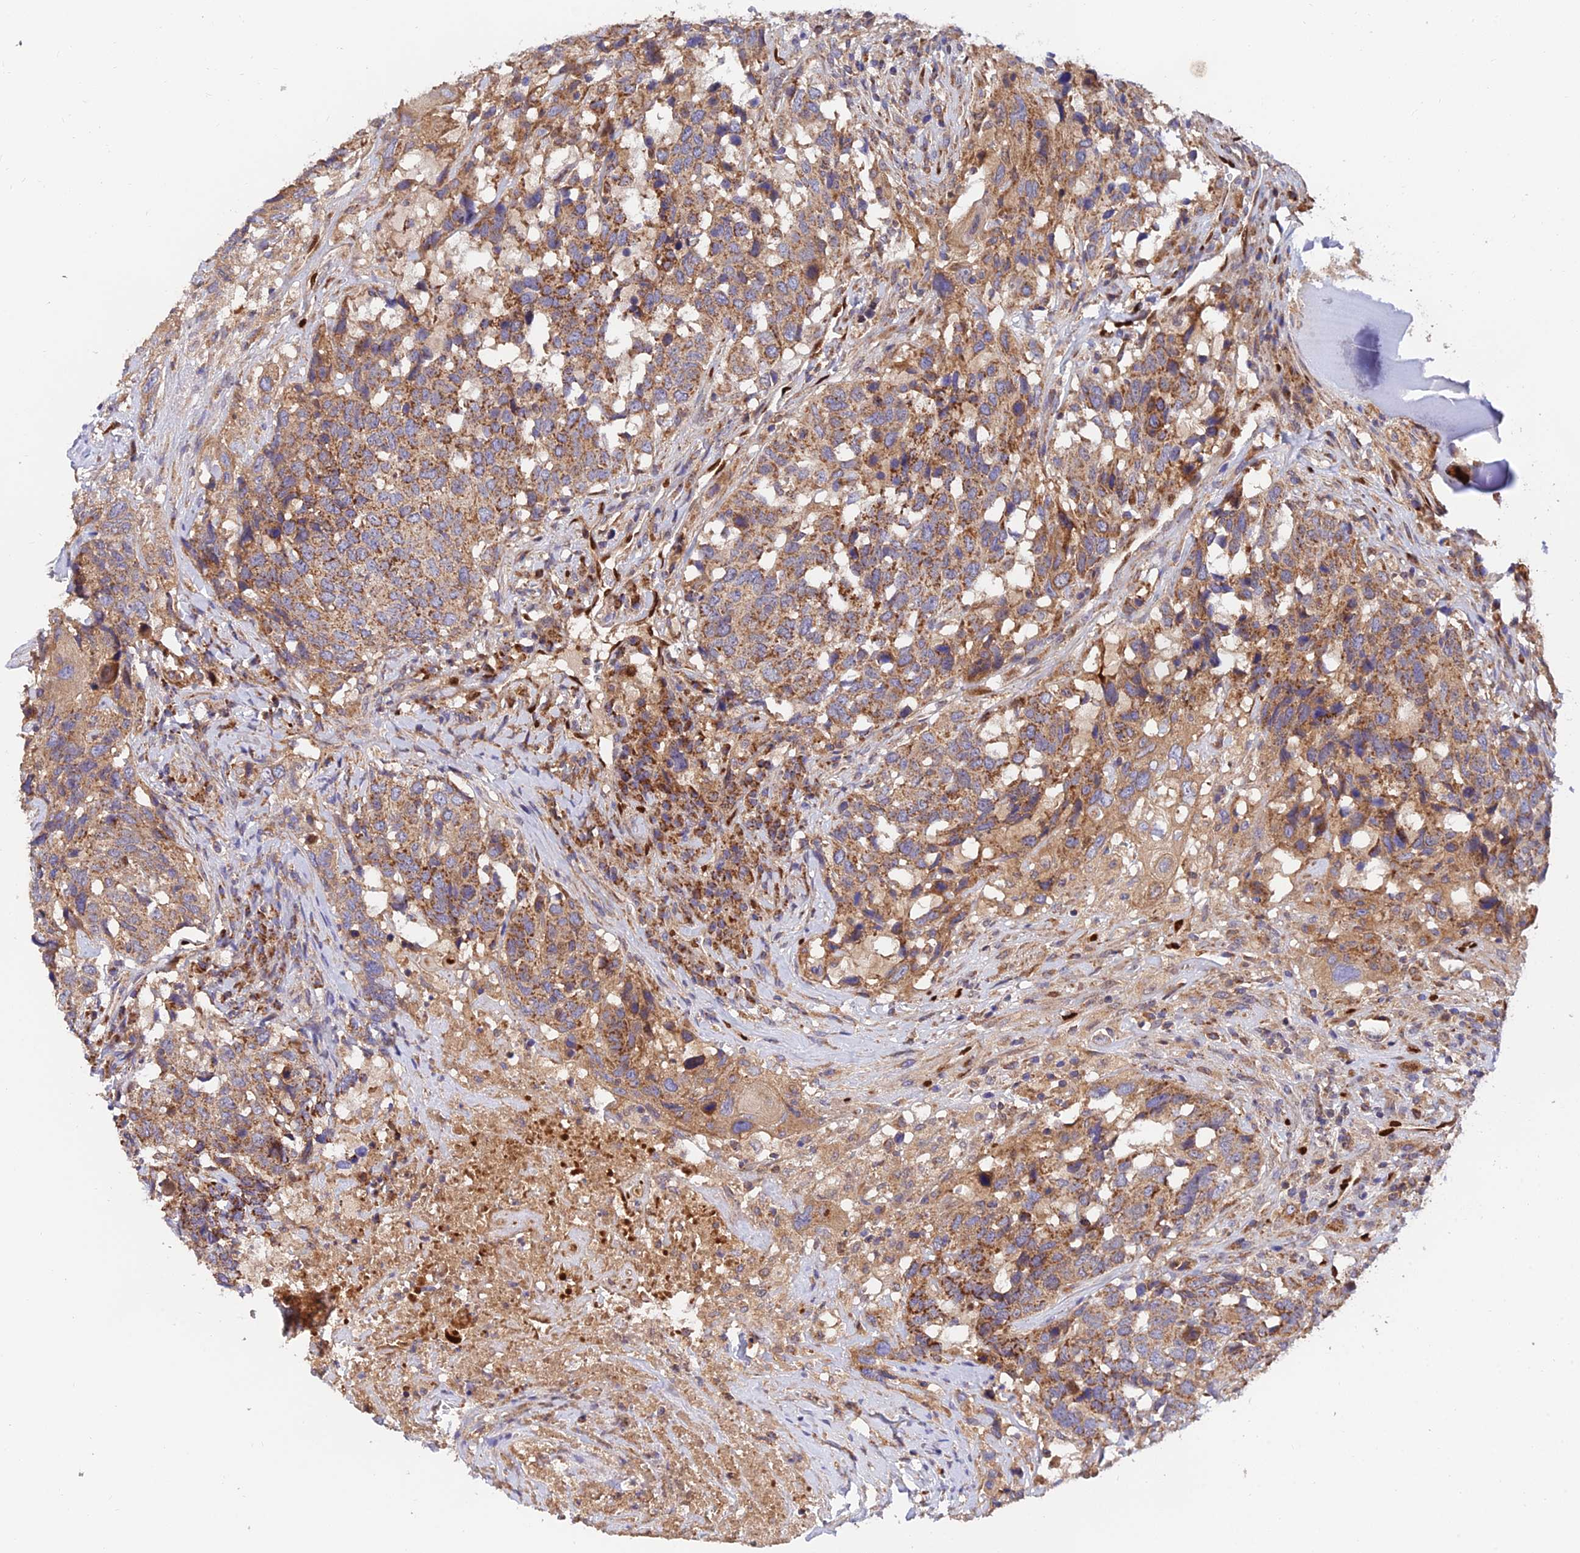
{"staining": {"intensity": "moderate", "quantity": ">75%", "location": "cytoplasmic/membranous"}, "tissue": "head and neck cancer", "cell_type": "Tumor cells", "image_type": "cancer", "snomed": [{"axis": "morphology", "description": "Squamous cell carcinoma, NOS"}, {"axis": "topography", "description": "Head-Neck"}], "caption": "Brown immunohistochemical staining in head and neck squamous cell carcinoma exhibits moderate cytoplasmic/membranous expression in about >75% of tumor cells.", "gene": "PODNL1", "patient": {"sex": "male", "age": 66}}